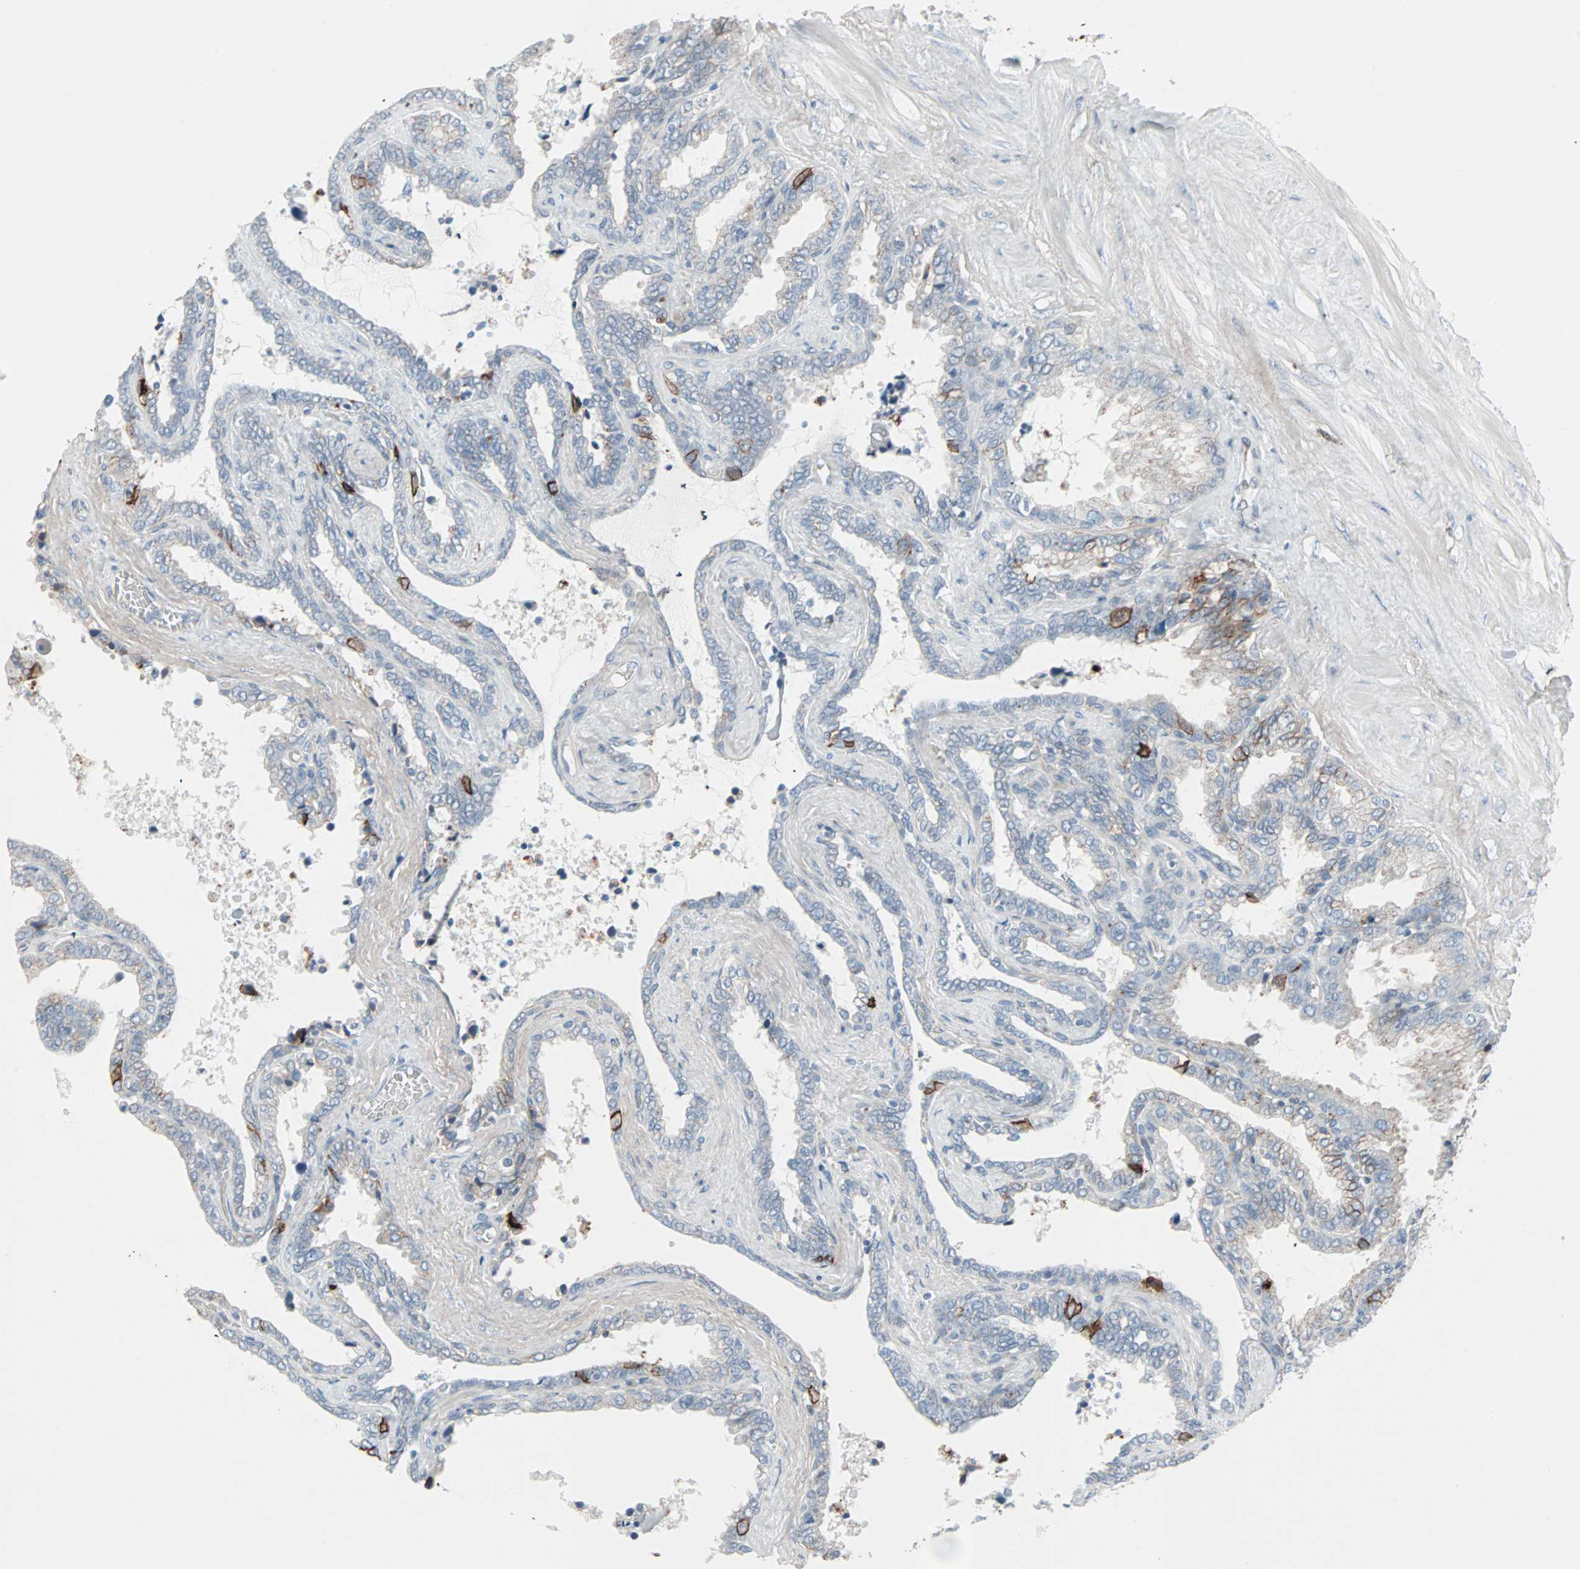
{"staining": {"intensity": "strong", "quantity": "<25%", "location": "cytoplasmic/membranous"}, "tissue": "seminal vesicle", "cell_type": "Glandular cells", "image_type": "normal", "snomed": [{"axis": "morphology", "description": "Normal tissue, NOS"}, {"axis": "topography", "description": "Seminal veicle"}], "caption": "Approximately <25% of glandular cells in unremarkable seminal vesicle exhibit strong cytoplasmic/membranous protein staining as visualized by brown immunohistochemical staining.", "gene": "CAND2", "patient": {"sex": "male", "age": 46}}